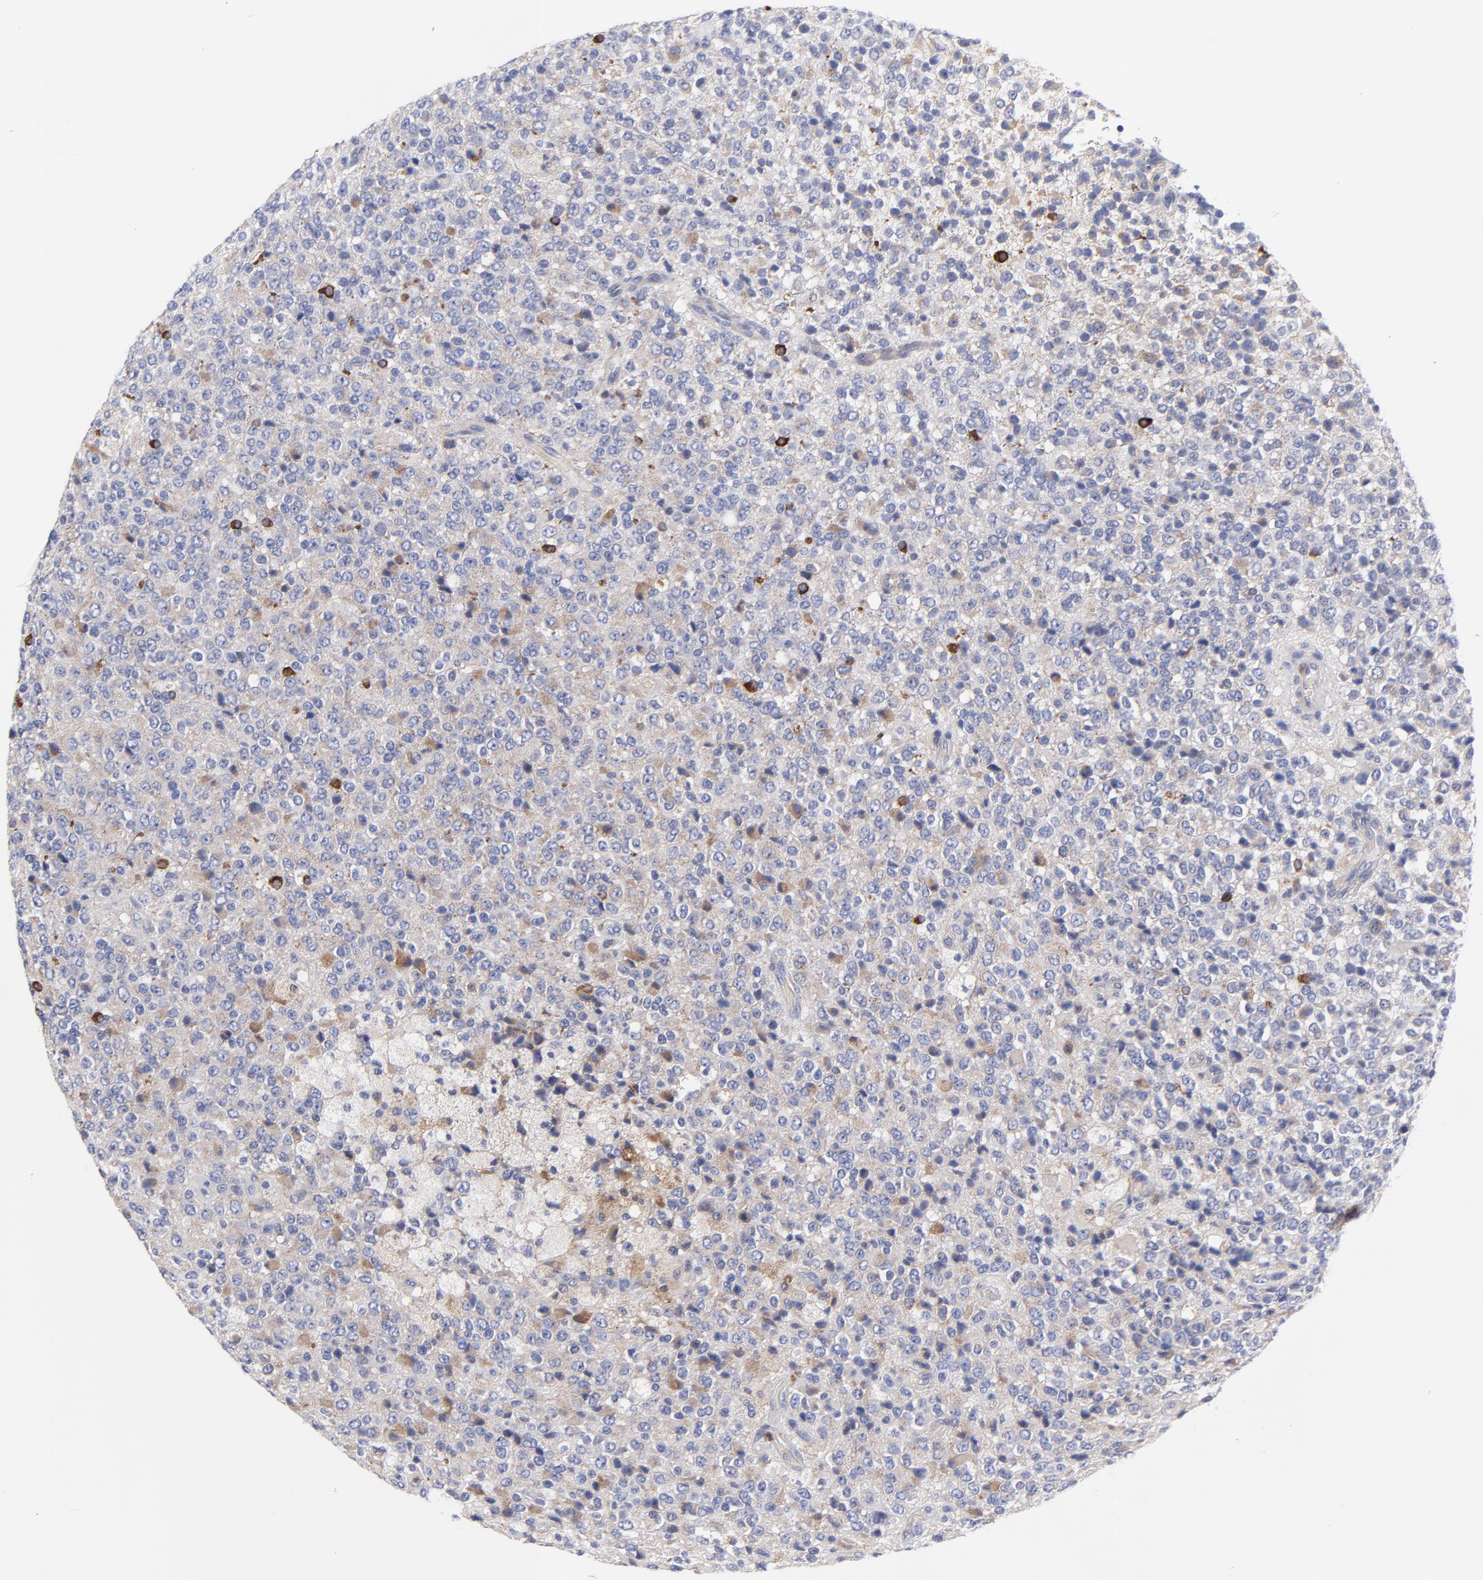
{"staining": {"intensity": "moderate", "quantity": "<25%", "location": "cytoplasmic/membranous"}, "tissue": "glioma", "cell_type": "Tumor cells", "image_type": "cancer", "snomed": [{"axis": "morphology", "description": "Glioma, malignant, High grade"}, {"axis": "topography", "description": "pancreas cauda"}], "caption": "A low amount of moderate cytoplasmic/membranous positivity is appreciated in about <25% of tumor cells in glioma tissue. The protein is shown in brown color, while the nuclei are stained blue.", "gene": "MOSPD2", "patient": {"sex": "male", "age": 60}}